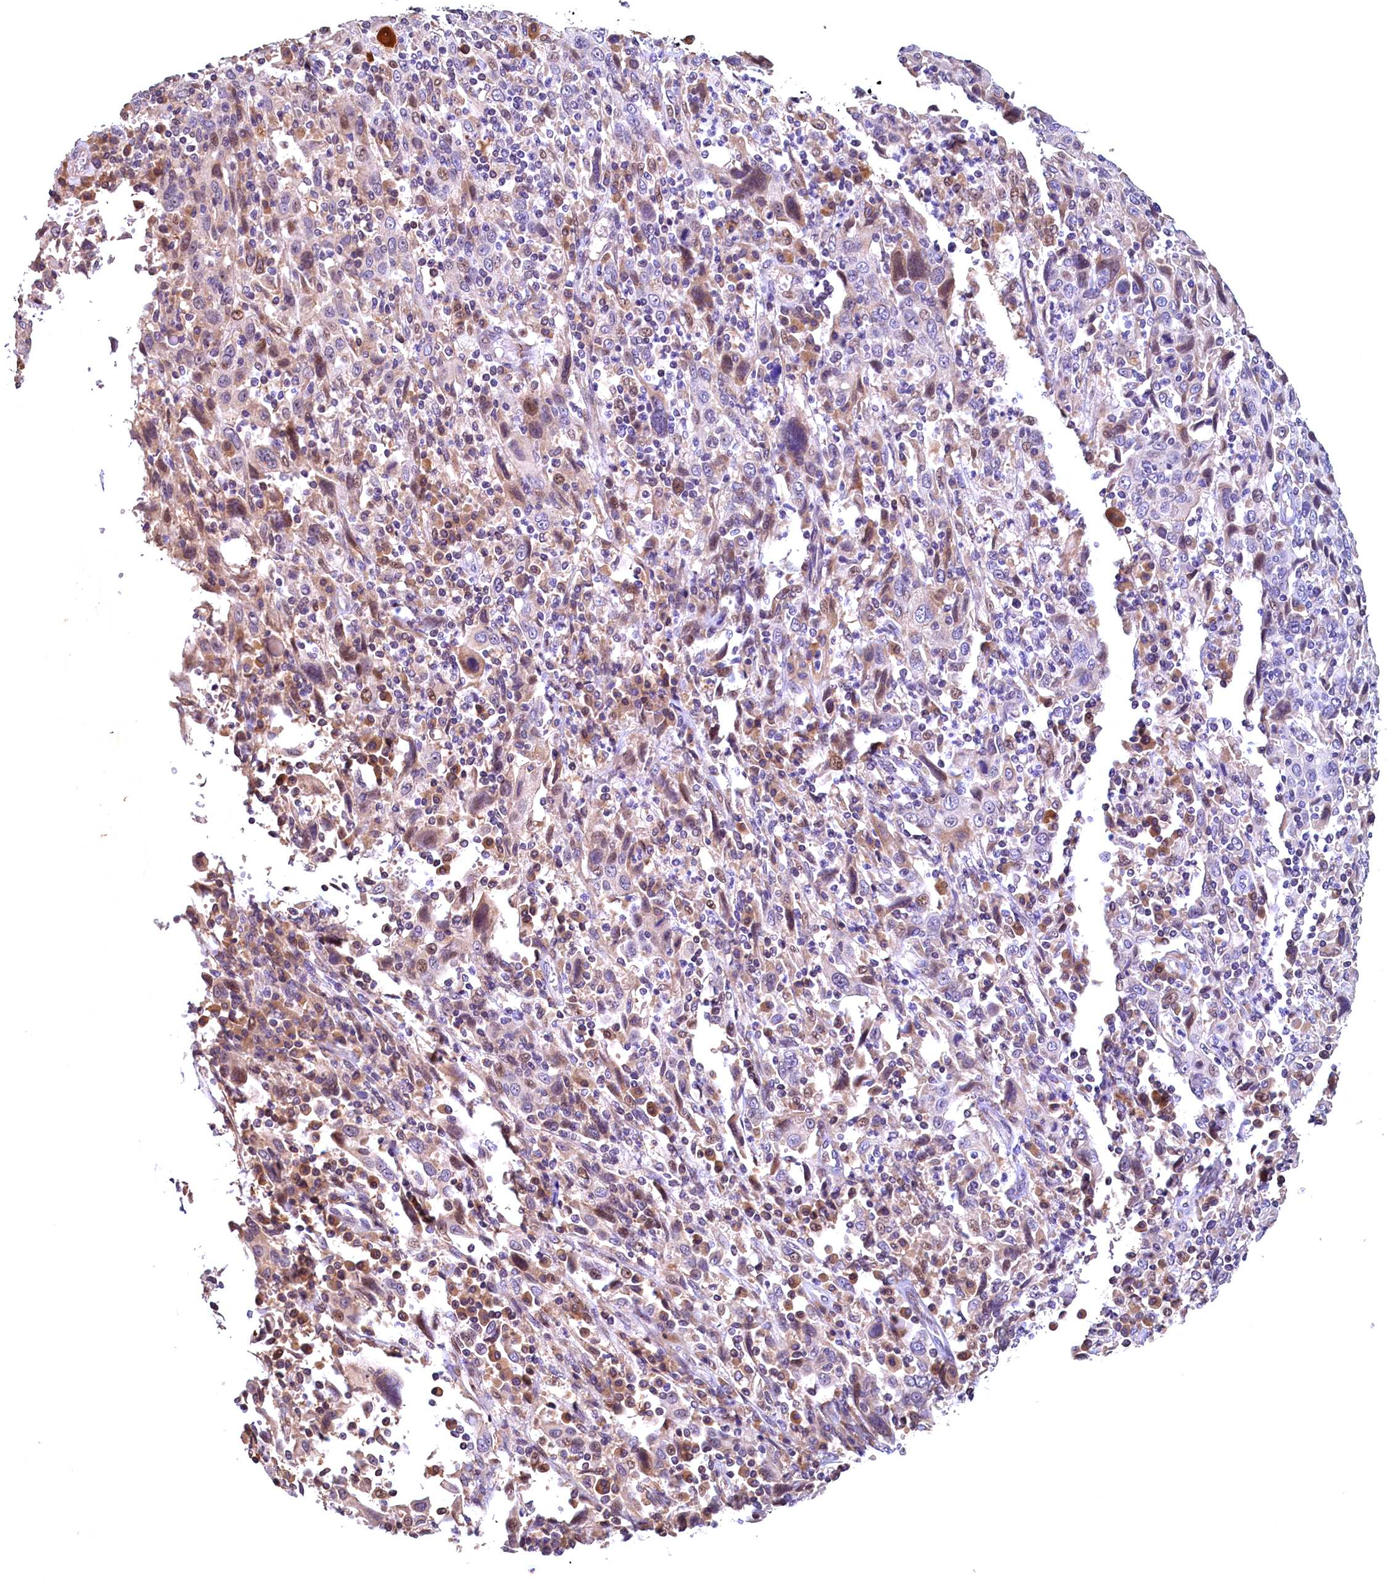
{"staining": {"intensity": "moderate", "quantity": "<25%", "location": "nuclear"}, "tissue": "cervical cancer", "cell_type": "Tumor cells", "image_type": "cancer", "snomed": [{"axis": "morphology", "description": "Squamous cell carcinoma, NOS"}, {"axis": "topography", "description": "Cervix"}], "caption": "Human cervical cancer stained with a protein marker exhibits moderate staining in tumor cells.", "gene": "LATS2", "patient": {"sex": "female", "age": 46}}